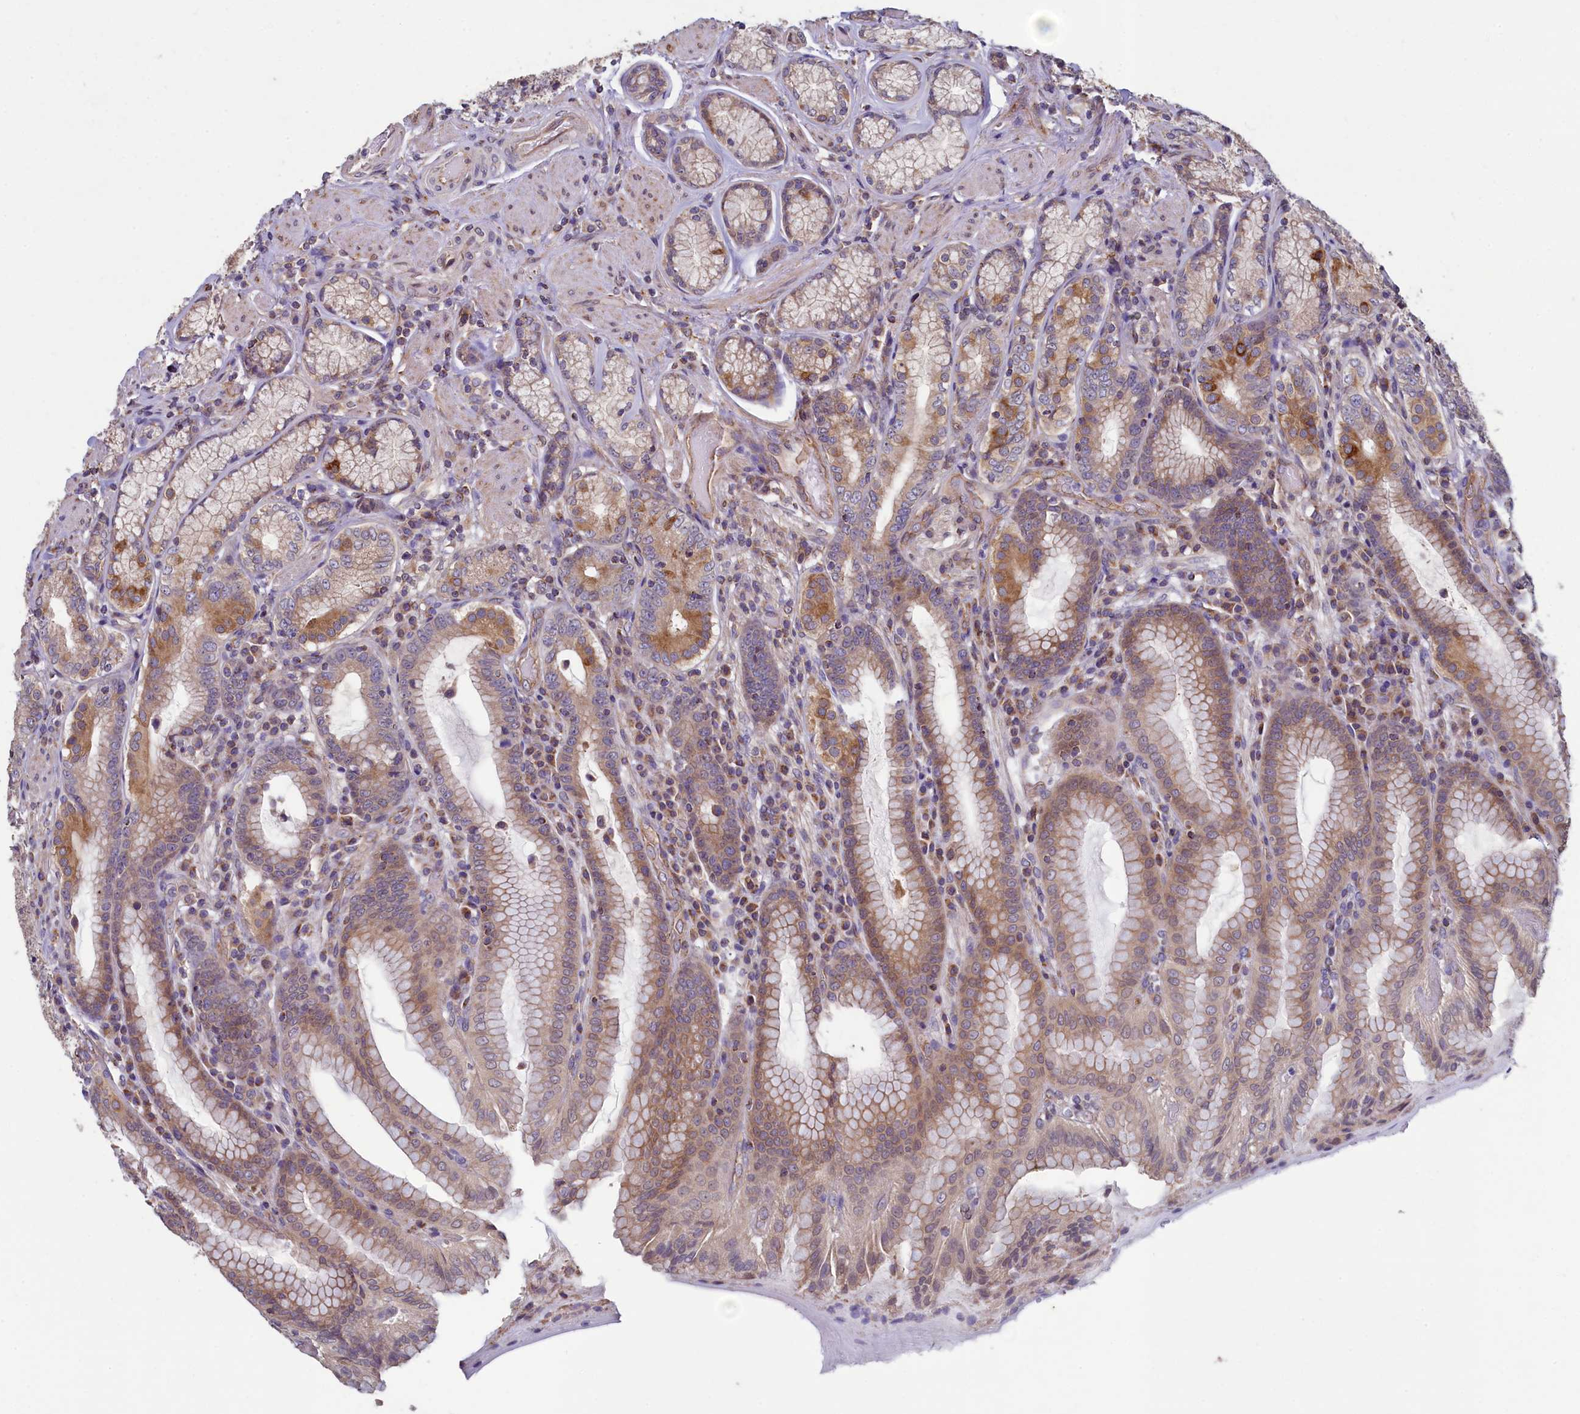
{"staining": {"intensity": "moderate", "quantity": ">75%", "location": "cytoplasmic/membranous"}, "tissue": "stomach", "cell_type": "Glandular cells", "image_type": "normal", "snomed": [{"axis": "morphology", "description": "Normal tissue, NOS"}, {"axis": "topography", "description": "Stomach, upper"}, {"axis": "topography", "description": "Stomach, lower"}], "caption": "Approximately >75% of glandular cells in normal human stomach demonstrate moderate cytoplasmic/membranous protein staining as visualized by brown immunohistochemical staining.", "gene": "SPATA2L", "patient": {"sex": "female", "age": 76}}